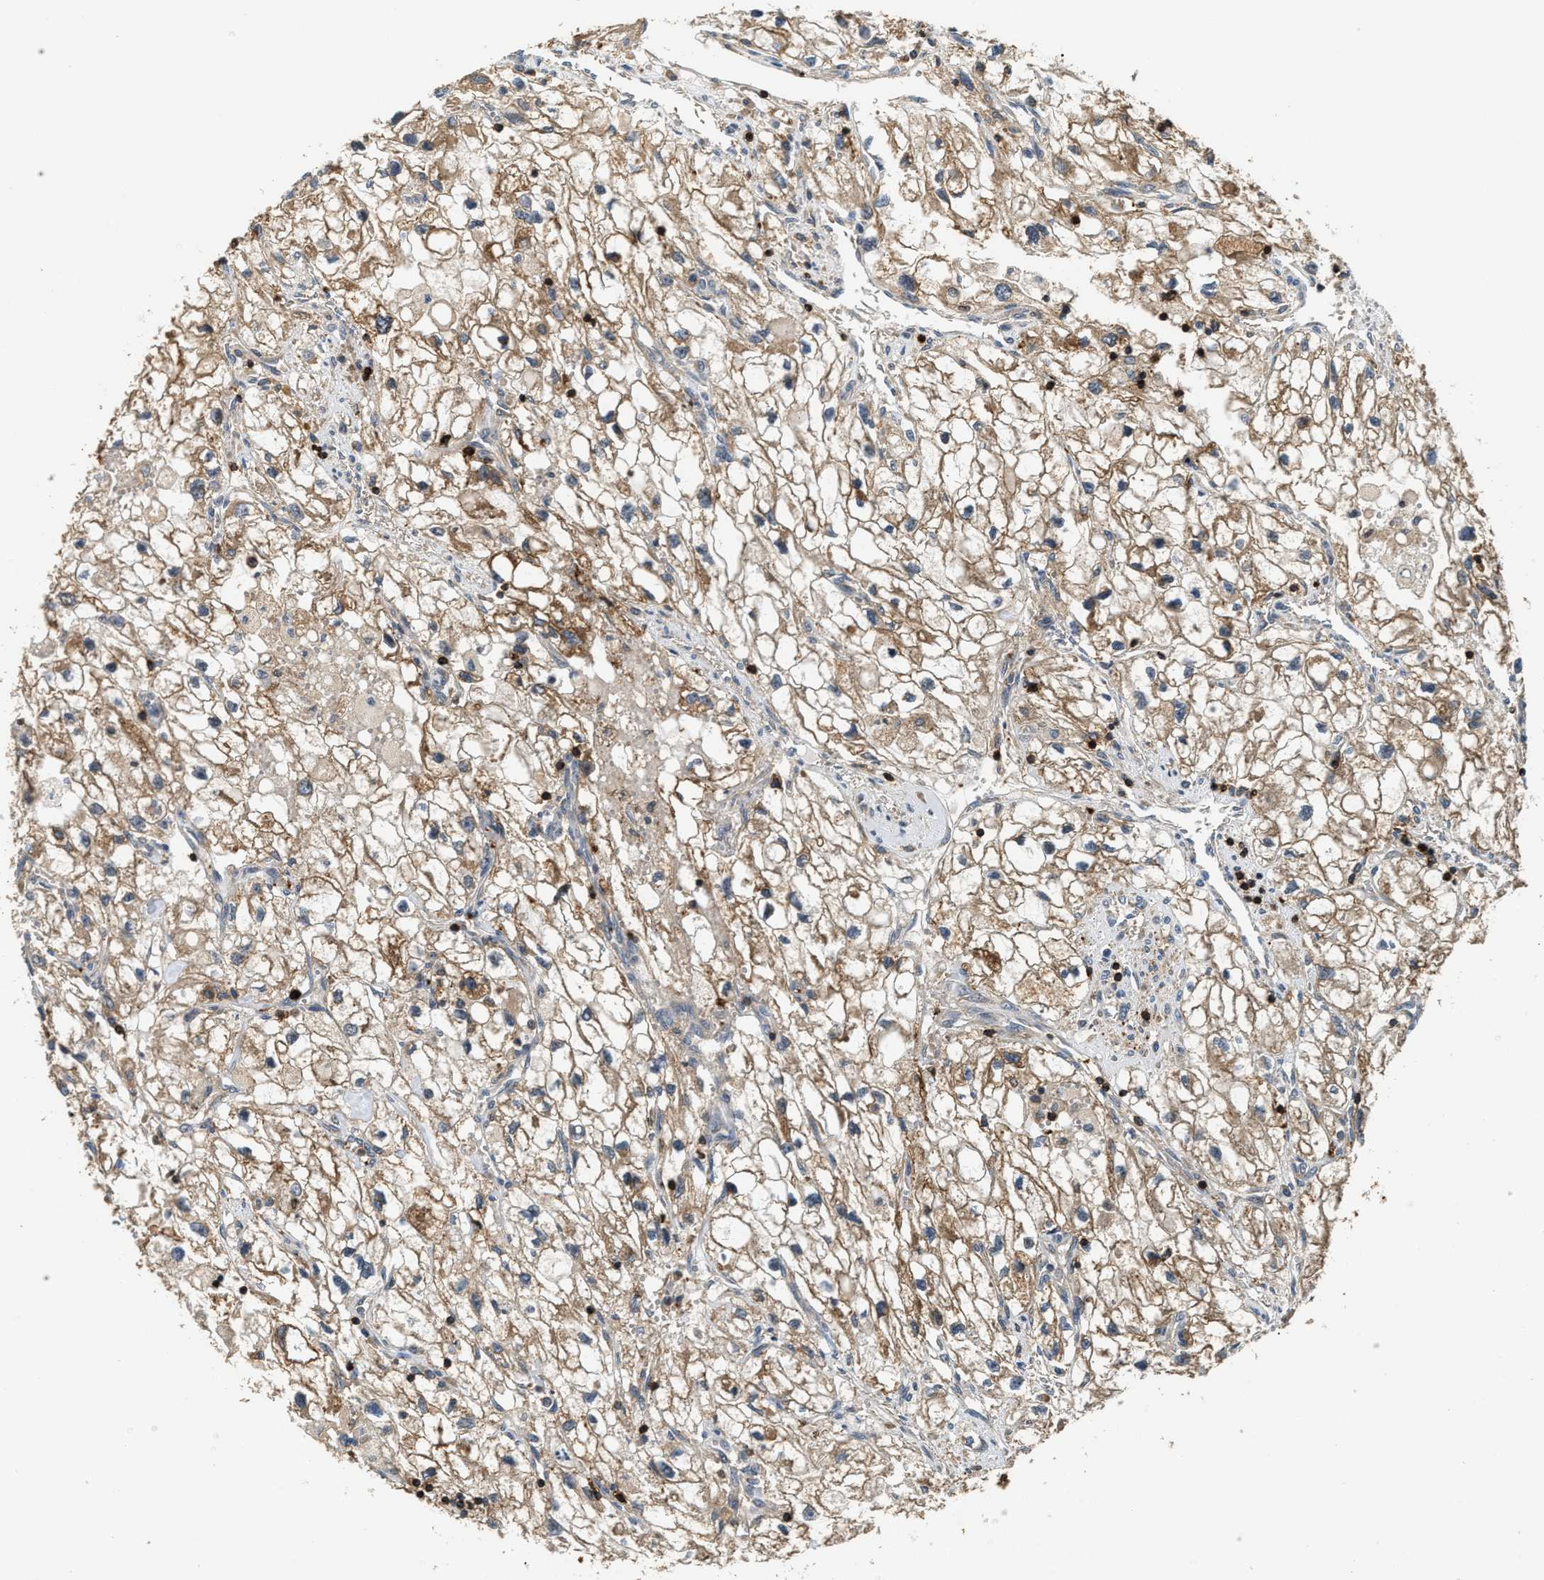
{"staining": {"intensity": "moderate", "quantity": ">75%", "location": "cytoplasmic/membranous"}, "tissue": "renal cancer", "cell_type": "Tumor cells", "image_type": "cancer", "snomed": [{"axis": "morphology", "description": "Adenocarcinoma, NOS"}, {"axis": "topography", "description": "Kidney"}], "caption": "High-magnification brightfield microscopy of renal adenocarcinoma stained with DAB (3,3'-diaminobenzidine) (brown) and counterstained with hematoxylin (blue). tumor cells exhibit moderate cytoplasmic/membranous positivity is appreciated in about>75% of cells.", "gene": "SNX5", "patient": {"sex": "female", "age": 70}}